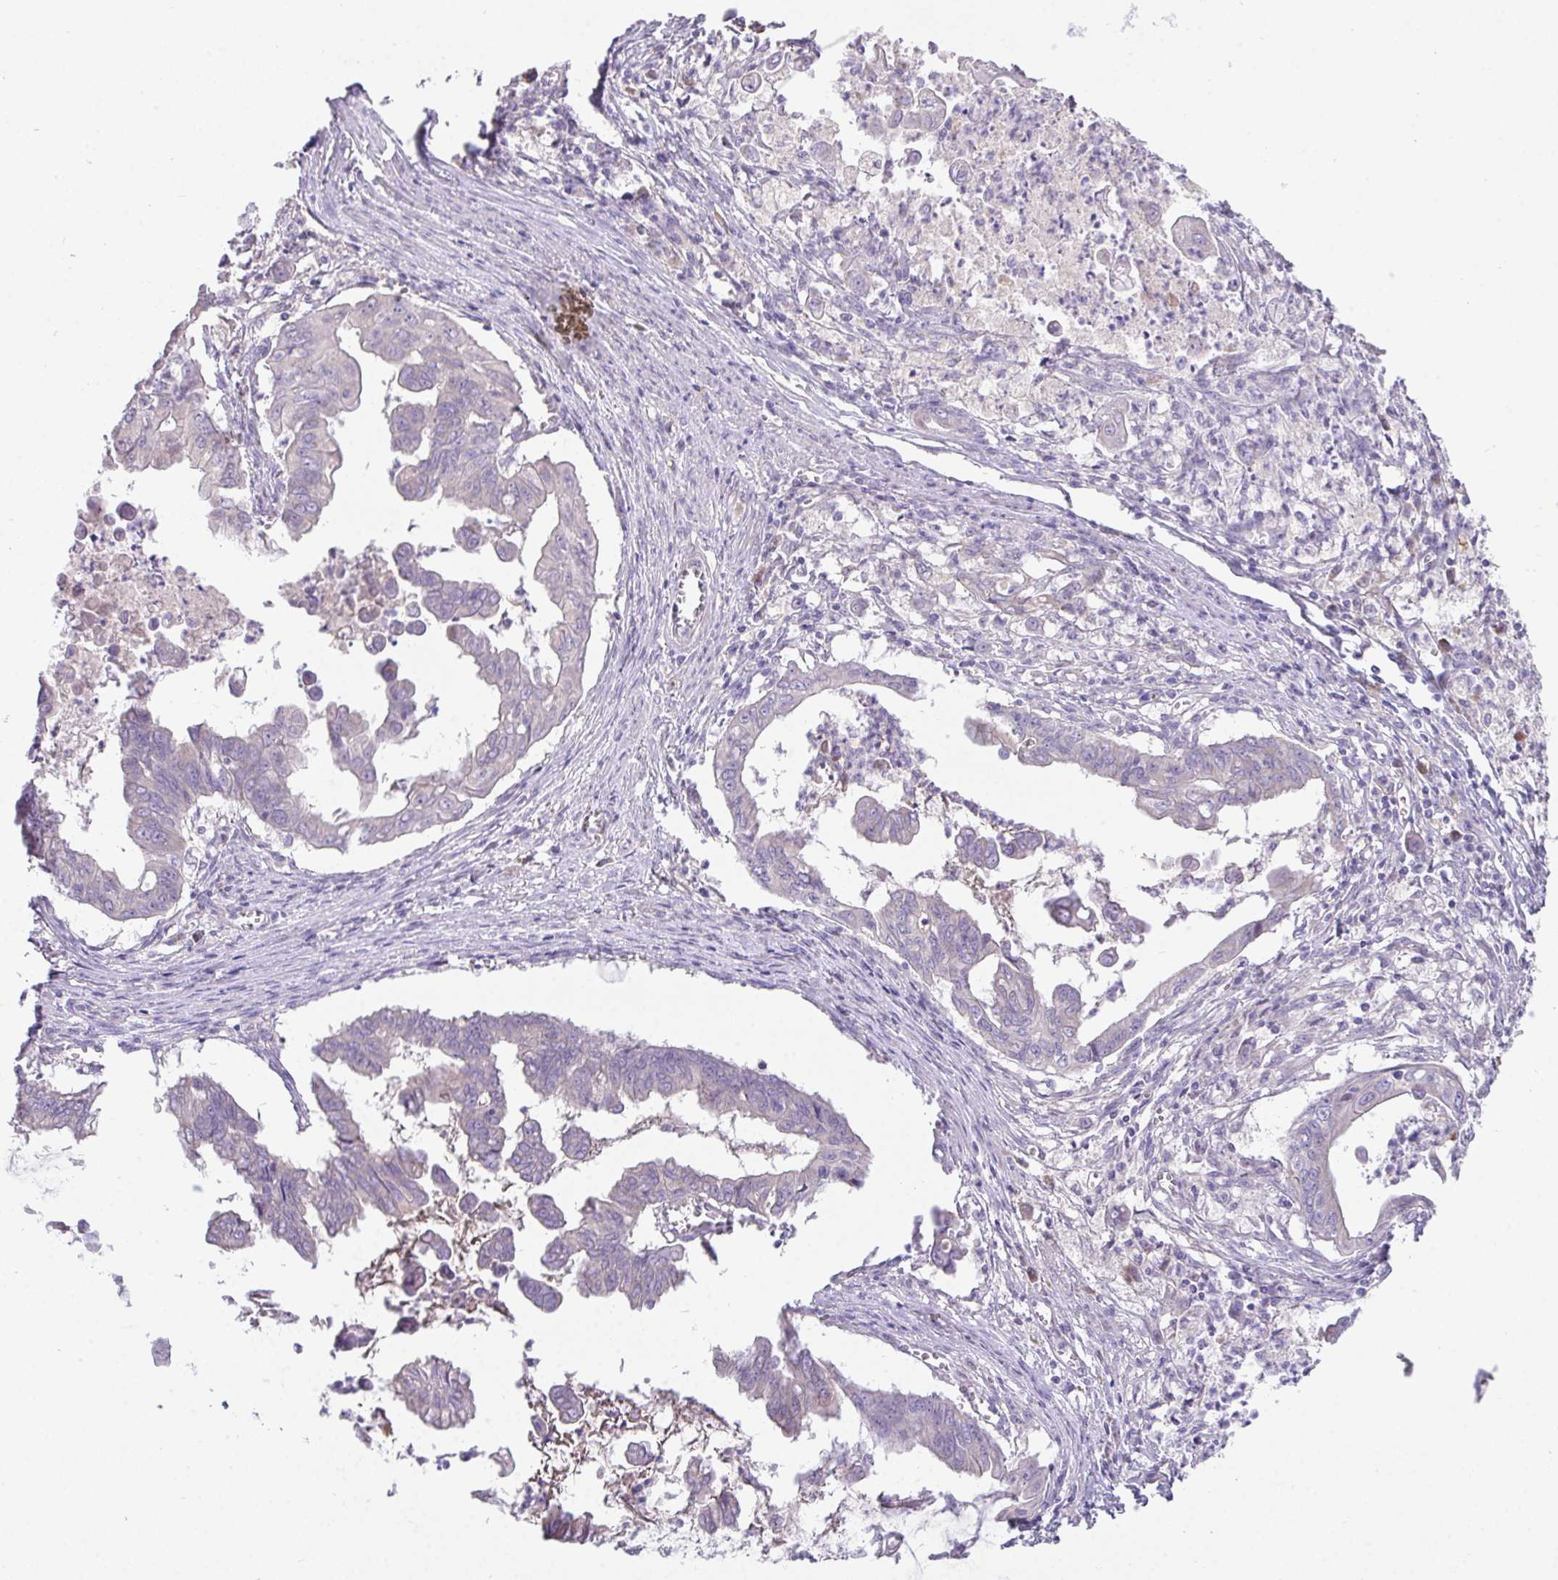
{"staining": {"intensity": "negative", "quantity": "none", "location": "none"}, "tissue": "stomach cancer", "cell_type": "Tumor cells", "image_type": "cancer", "snomed": [{"axis": "morphology", "description": "Adenocarcinoma, NOS"}, {"axis": "topography", "description": "Stomach, upper"}], "caption": "Immunohistochemistry micrograph of neoplastic tissue: human stomach adenocarcinoma stained with DAB (3,3'-diaminobenzidine) exhibits no significant protein positivity in tumor cells.", "gene": "ZNF581", "patient": {"sex": "male", "age": 80}}